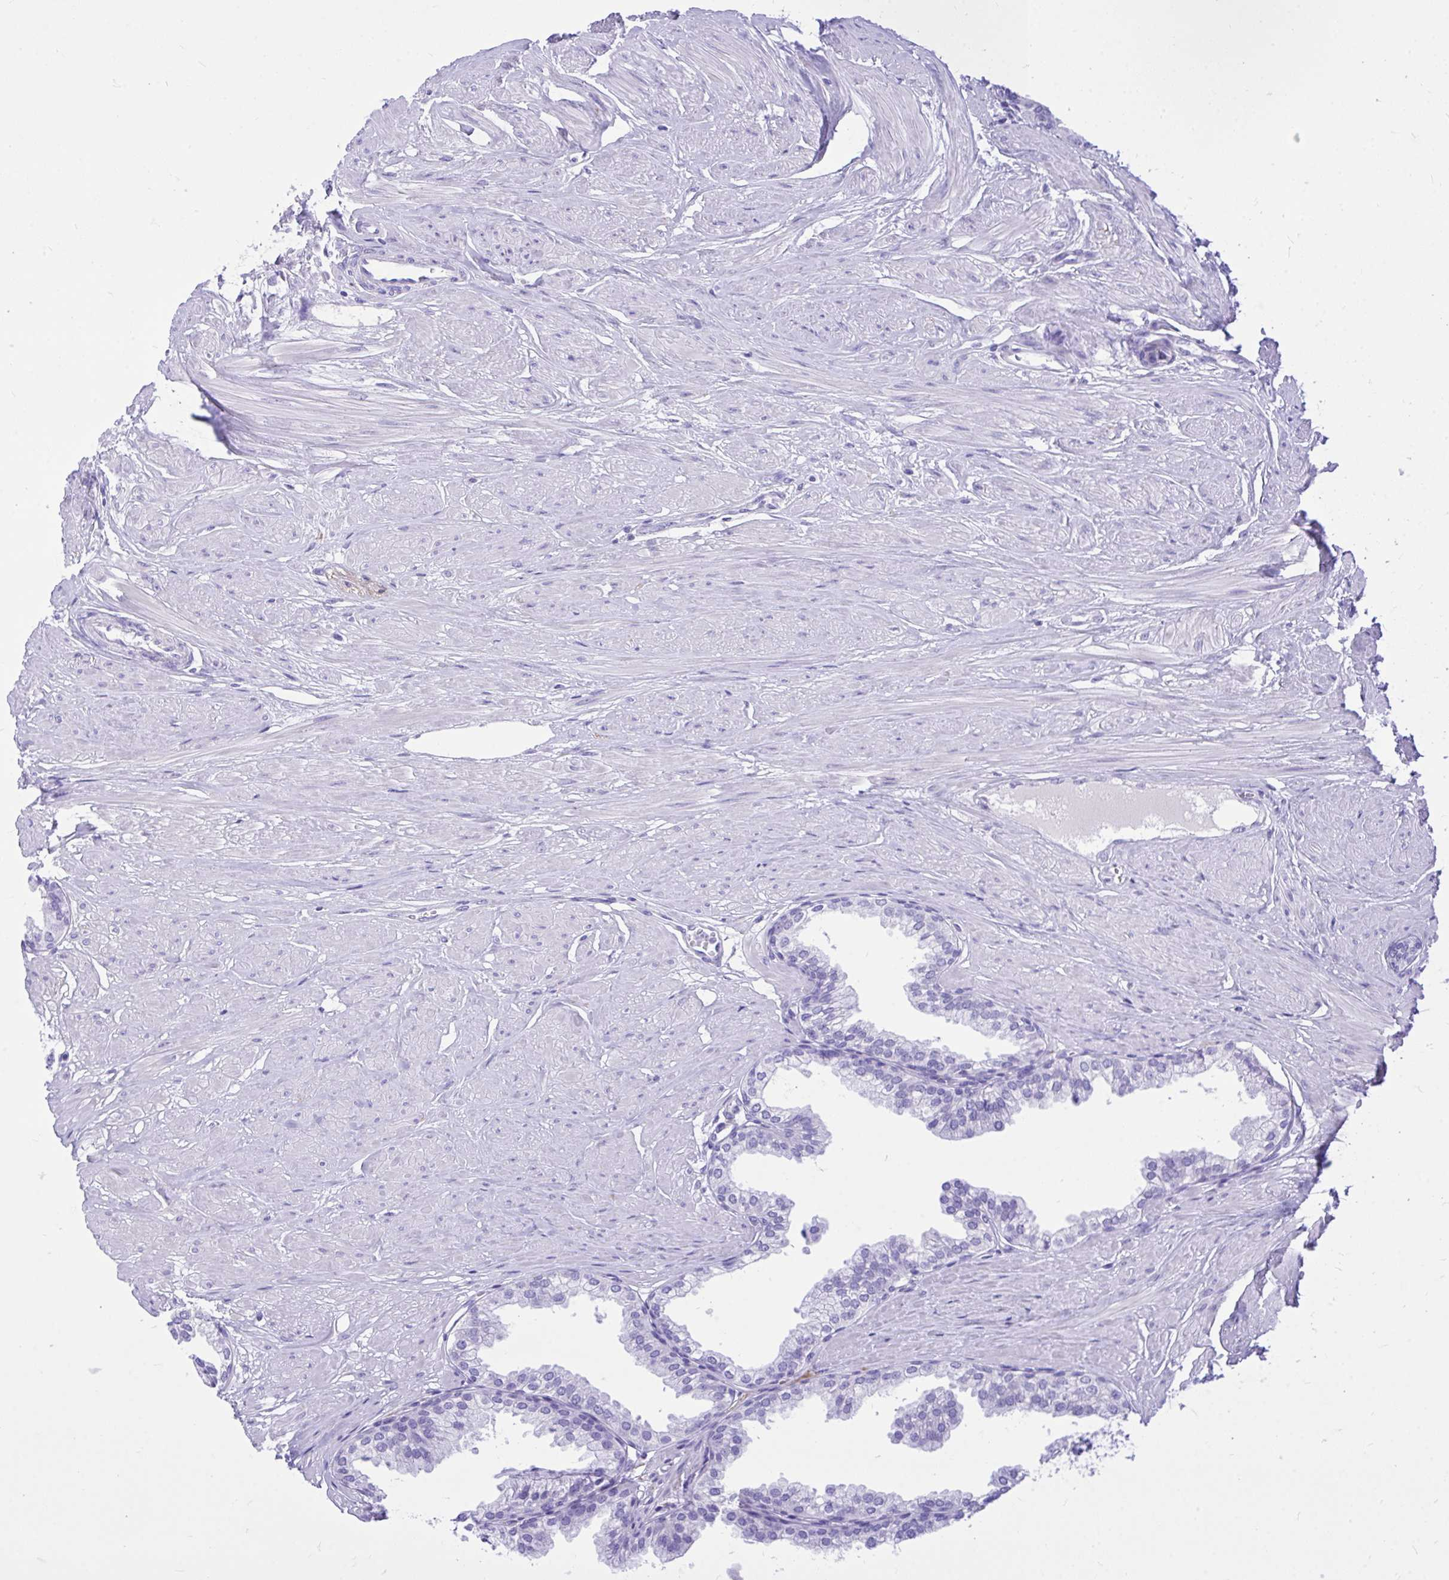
{"staining": {"intensity": "negative", "quantity": "none", "location": "none"}, "tissue": "prostate", "cell_type": "Glandular cells", "image_type": "normal", "snomed": [{"axis": "morphology", "description": "Normal tissue, NOS"}, {"axis": "topography", "description": "Prostate"}, {"axis": "topography", "description": "Peripheral nerve tissue"}], "caption": "Immunohistochemistry (IHC) image of unremarkable prostate: prostate stained with DAB (3,3'-diaminobenzidine) reveals no significant protein staining in glandular cells.", "gene": "MON1A", "patient": {"sex": "male", "age": 55}}